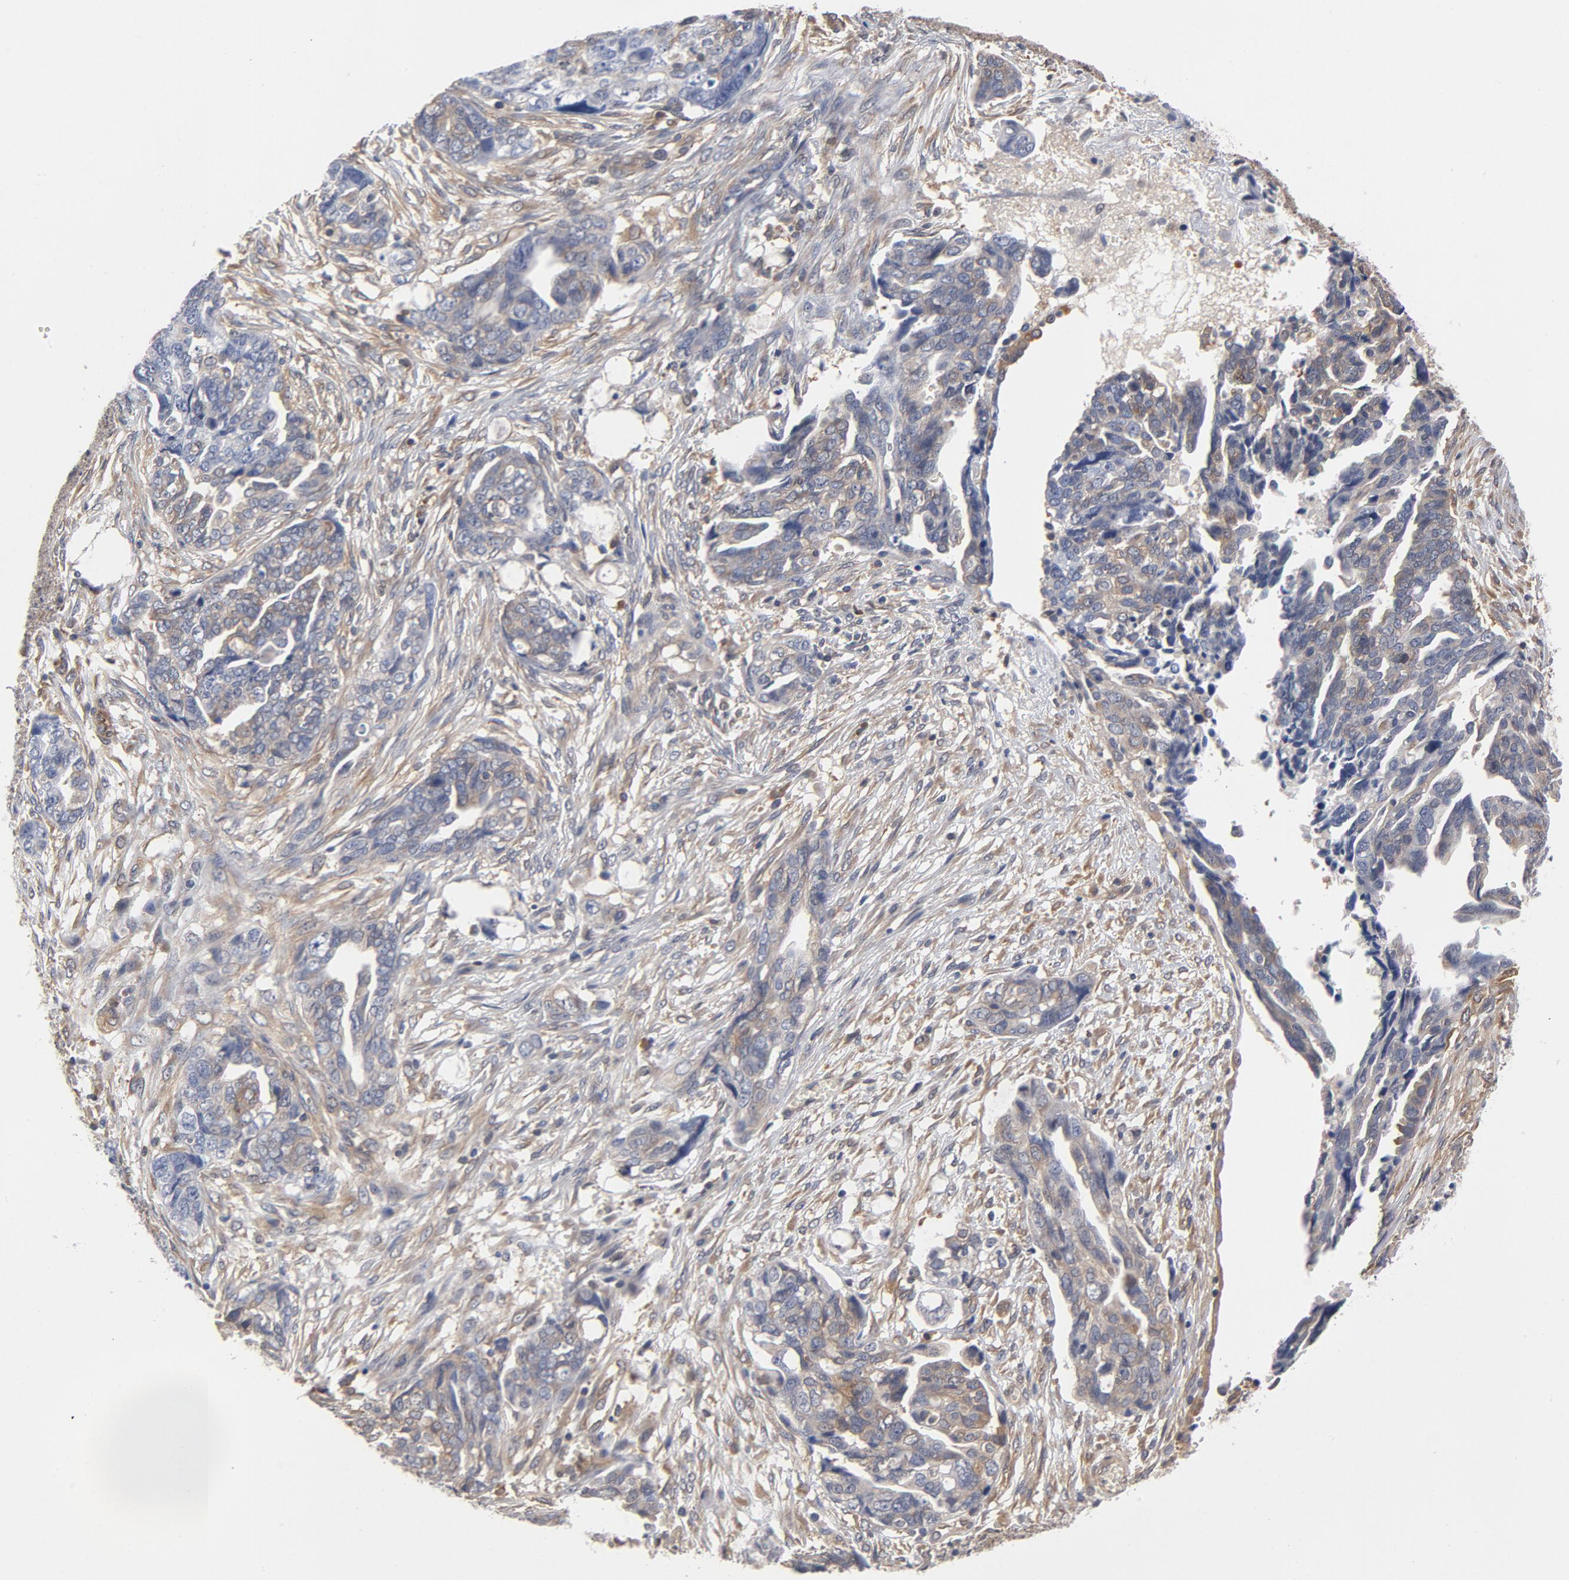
{"staining": {"intensity": "negative", "quantity": "none", "location": "none"}, "tissue": "ovarian cancer", "cell_type": "Tumor cells", "image_type": "cancer", "snomed": [{"axis": "morphology", "description": "Normal tissue, NOS"}, {"axis": "morphology", "description": "Cystadenocarcinoma, serous, NOS"}, {"axis": "topography", "description": "Fallopian tube"}, {"axis": "topography", "description": "Ovary"}], "caption": "Immunohistochemistry (IHC) histopathology image of neoplastic tissue: human ovarian cancer (serous cystadenocarcinoma) stained with DAB displays no significant protein staining in tumor cells.", "gene": "ASMTL", "patient": {"sex": "female", "age": 56}}